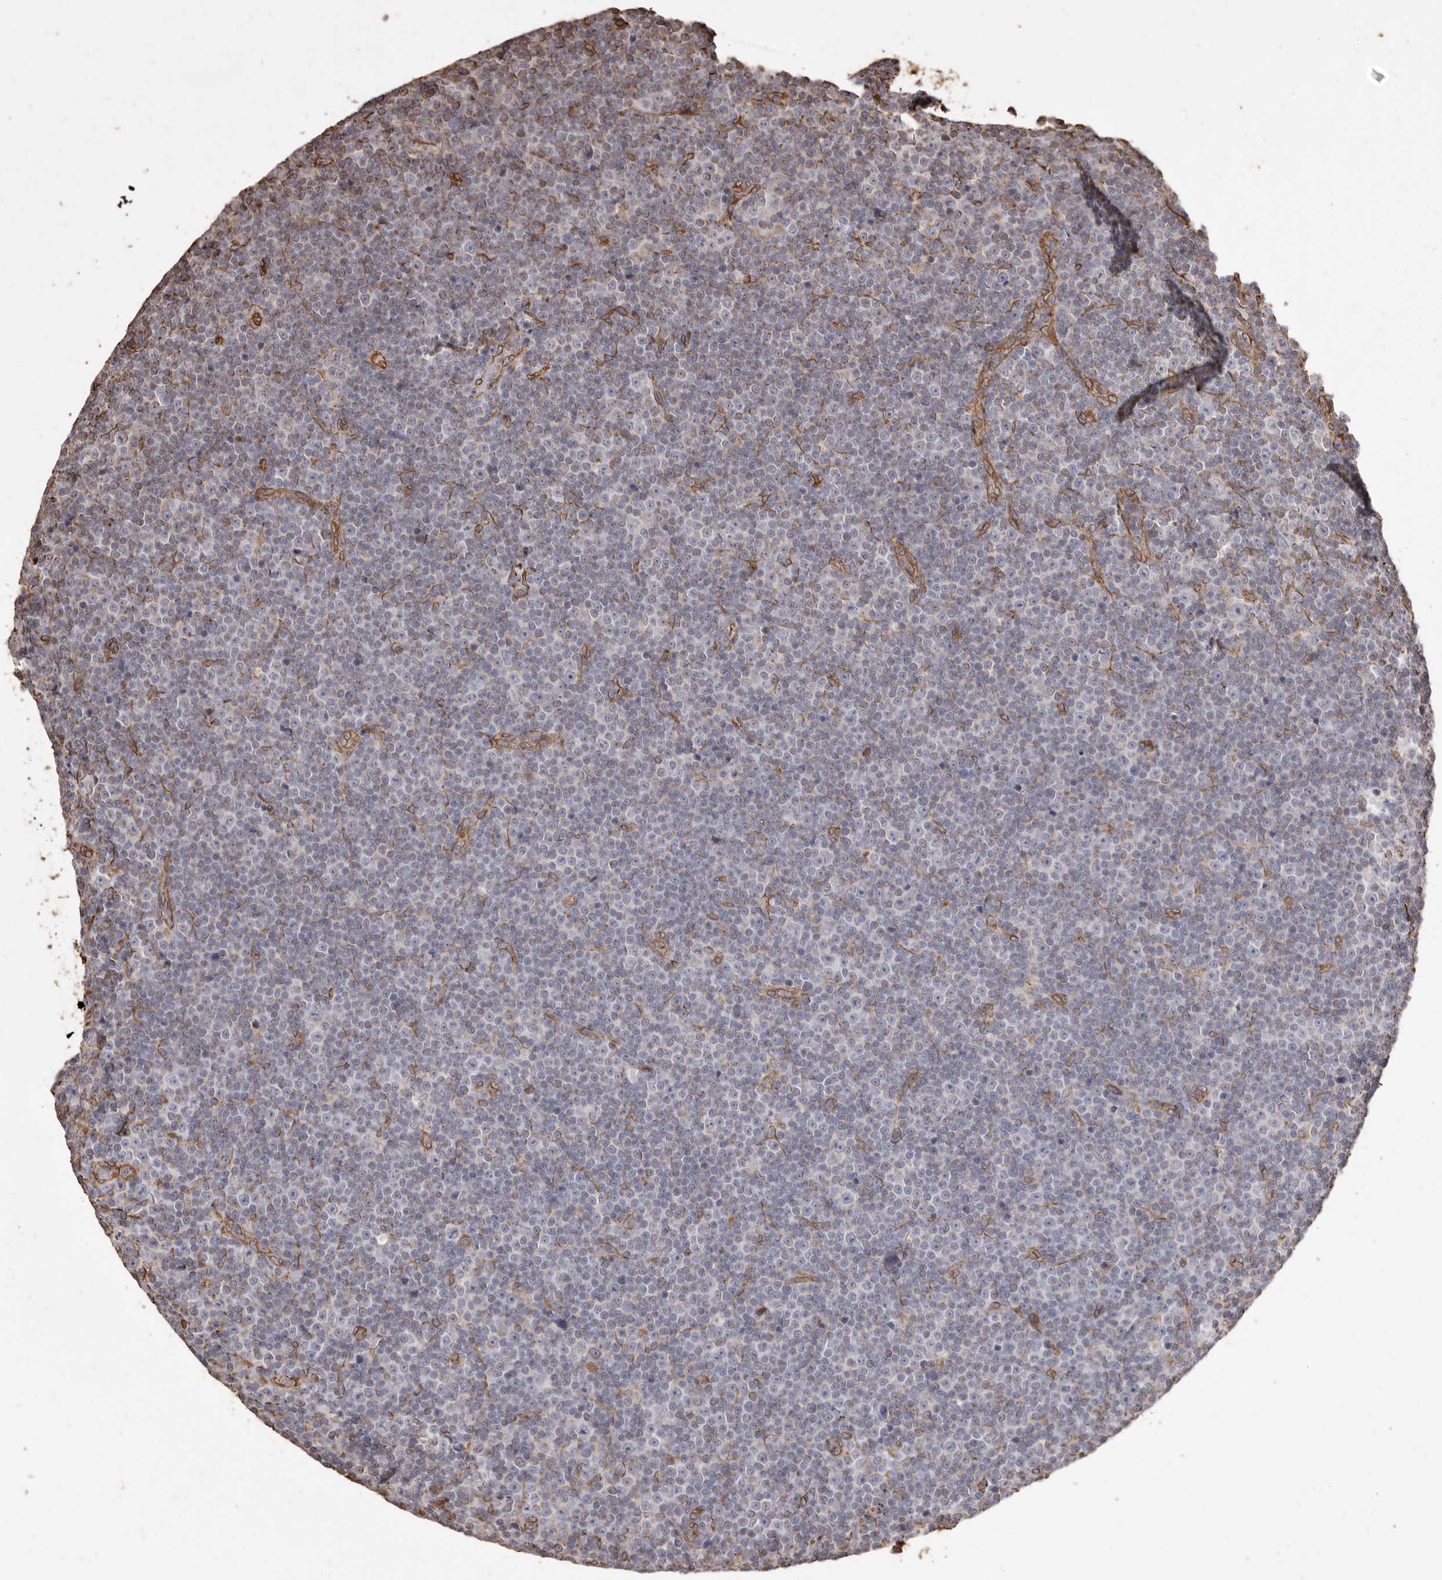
{"staining": {"intensity": "negative", "quantity": "none", "location": "none"}, "tissue": "lymphoma", "cell_type": "Tumor cells", "image_type": "cancer", "snomed": [{"axis": "morphology", "description": "Malignant lymphoma, non-Hodgkin's type, Low grade"}, {"axis": "topography", "description": "Lymph node"}], "caption": "Tumor cells are negative for protein expression in human lymphoma.", "gene": "MTURN", "patient": {"sex": "female", "age": 67}}